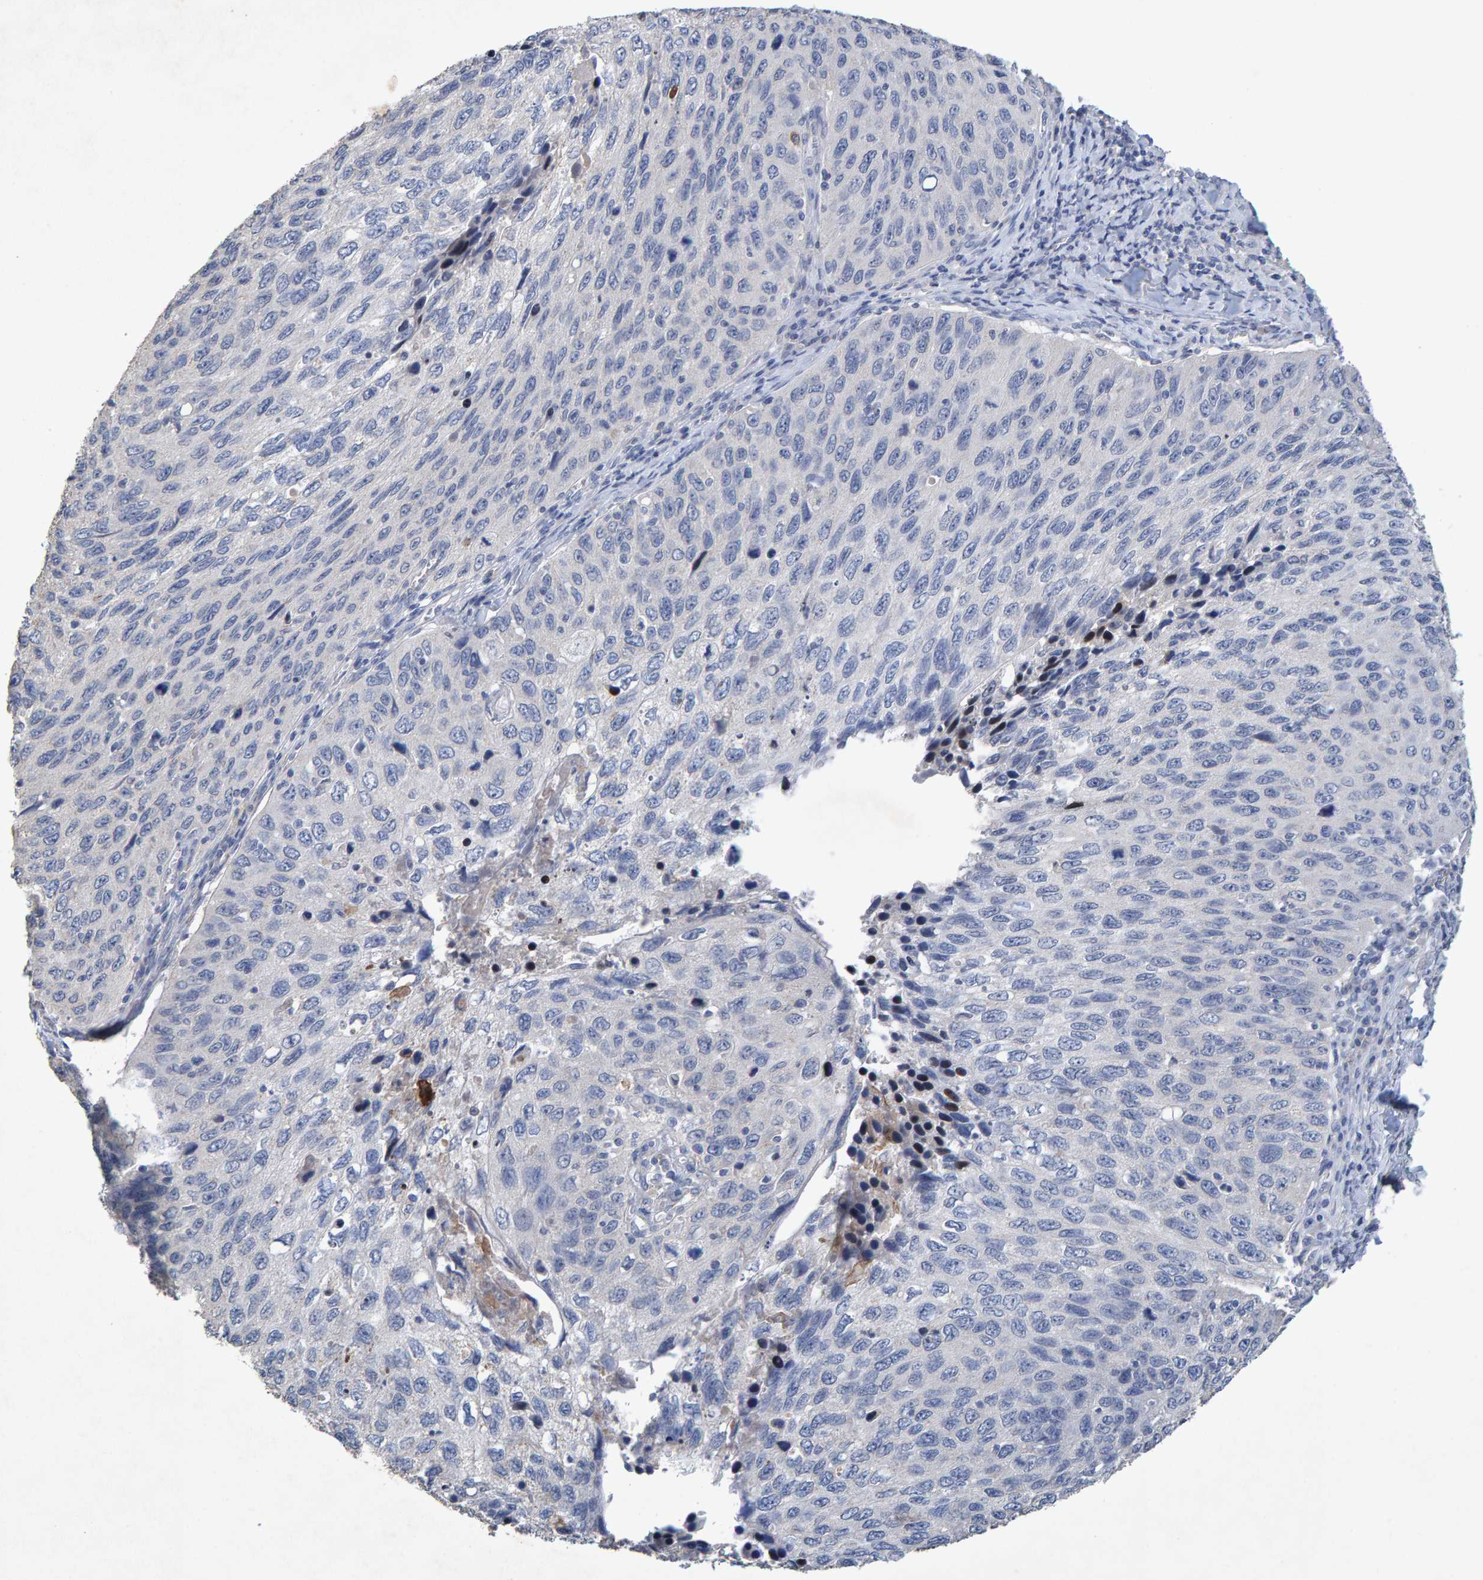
{"staining": {"intensity": "negative", "quantity": "none", "location": "none"}, "tissue": "cervical cancer", "cell_type": "Tumor cells", "image_type": "cancer", "snomed": [{"axis": "morphology", "description": "Squamous cell carcinoma, NOS"}, {"axis": "topography", "description": "Cervix"}], "caption": "Micrograph shows no significant protein expression in tumor cells of cervical cancer (squamous cell carcinoma).", "gene": "CTH", "patient": {"sex": "female", "age": 53}}